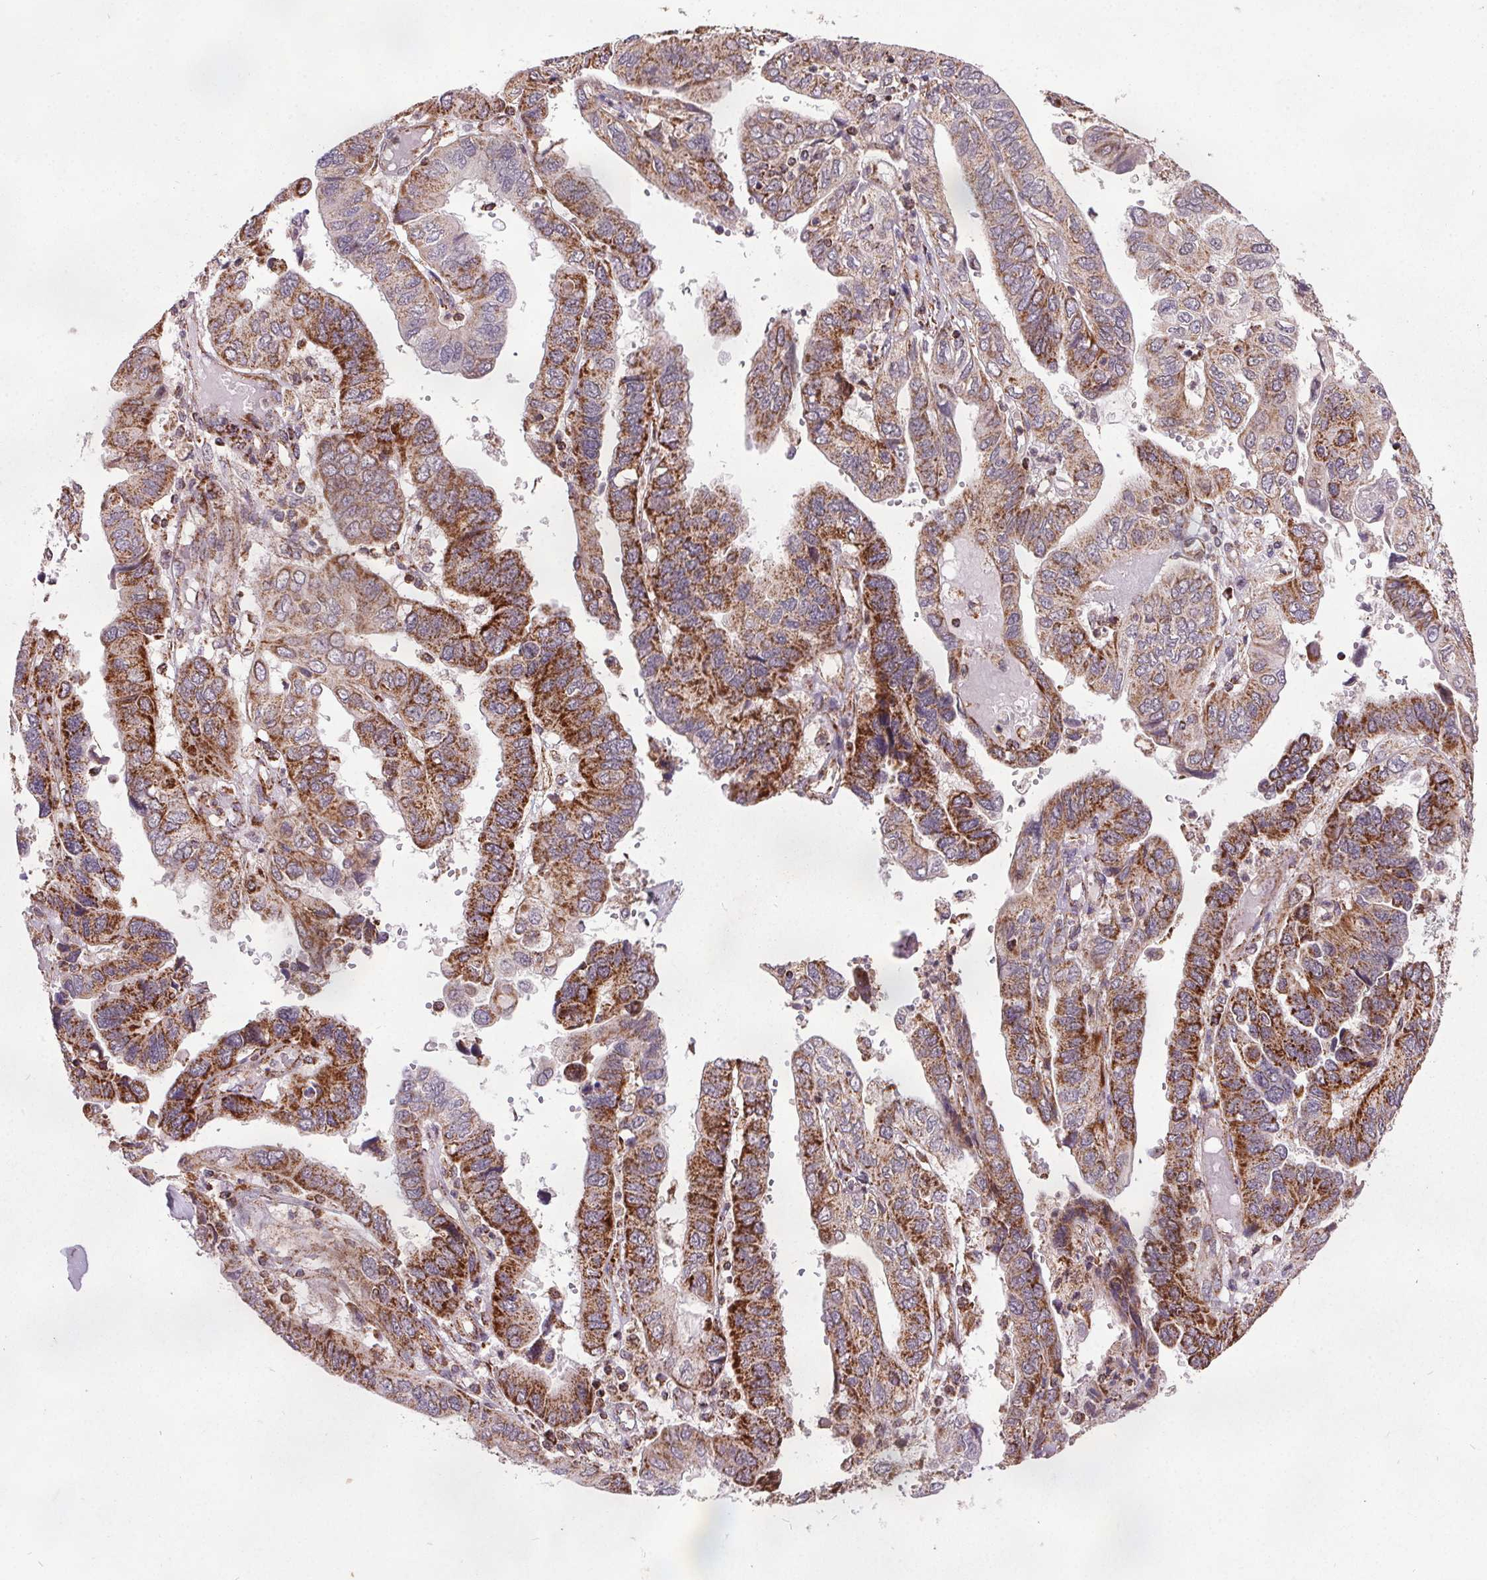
{"staining": {"intensity": "moderate", "quantity": ">75%", "location": "cytoplasmic/membranous"}, "tissue": "ovarian cancer", "cell_type": "Tumor cells", "image_type": "cancer", "snomed": [{"axis": "morphology", "description": "Cystadenocarcinoma, serous, NOS"}, {"axis": "topography", "description": "Ovary"}], "caption": "Human ovarian serous cystadenocarcinoma stained for a protein (brown) displays moderate cytoplasmic/membranous positive positivity in approximately >75% of tumor cells.", "gene": "NDUFS6", "patient": {"sex": "female", "age": 79}}